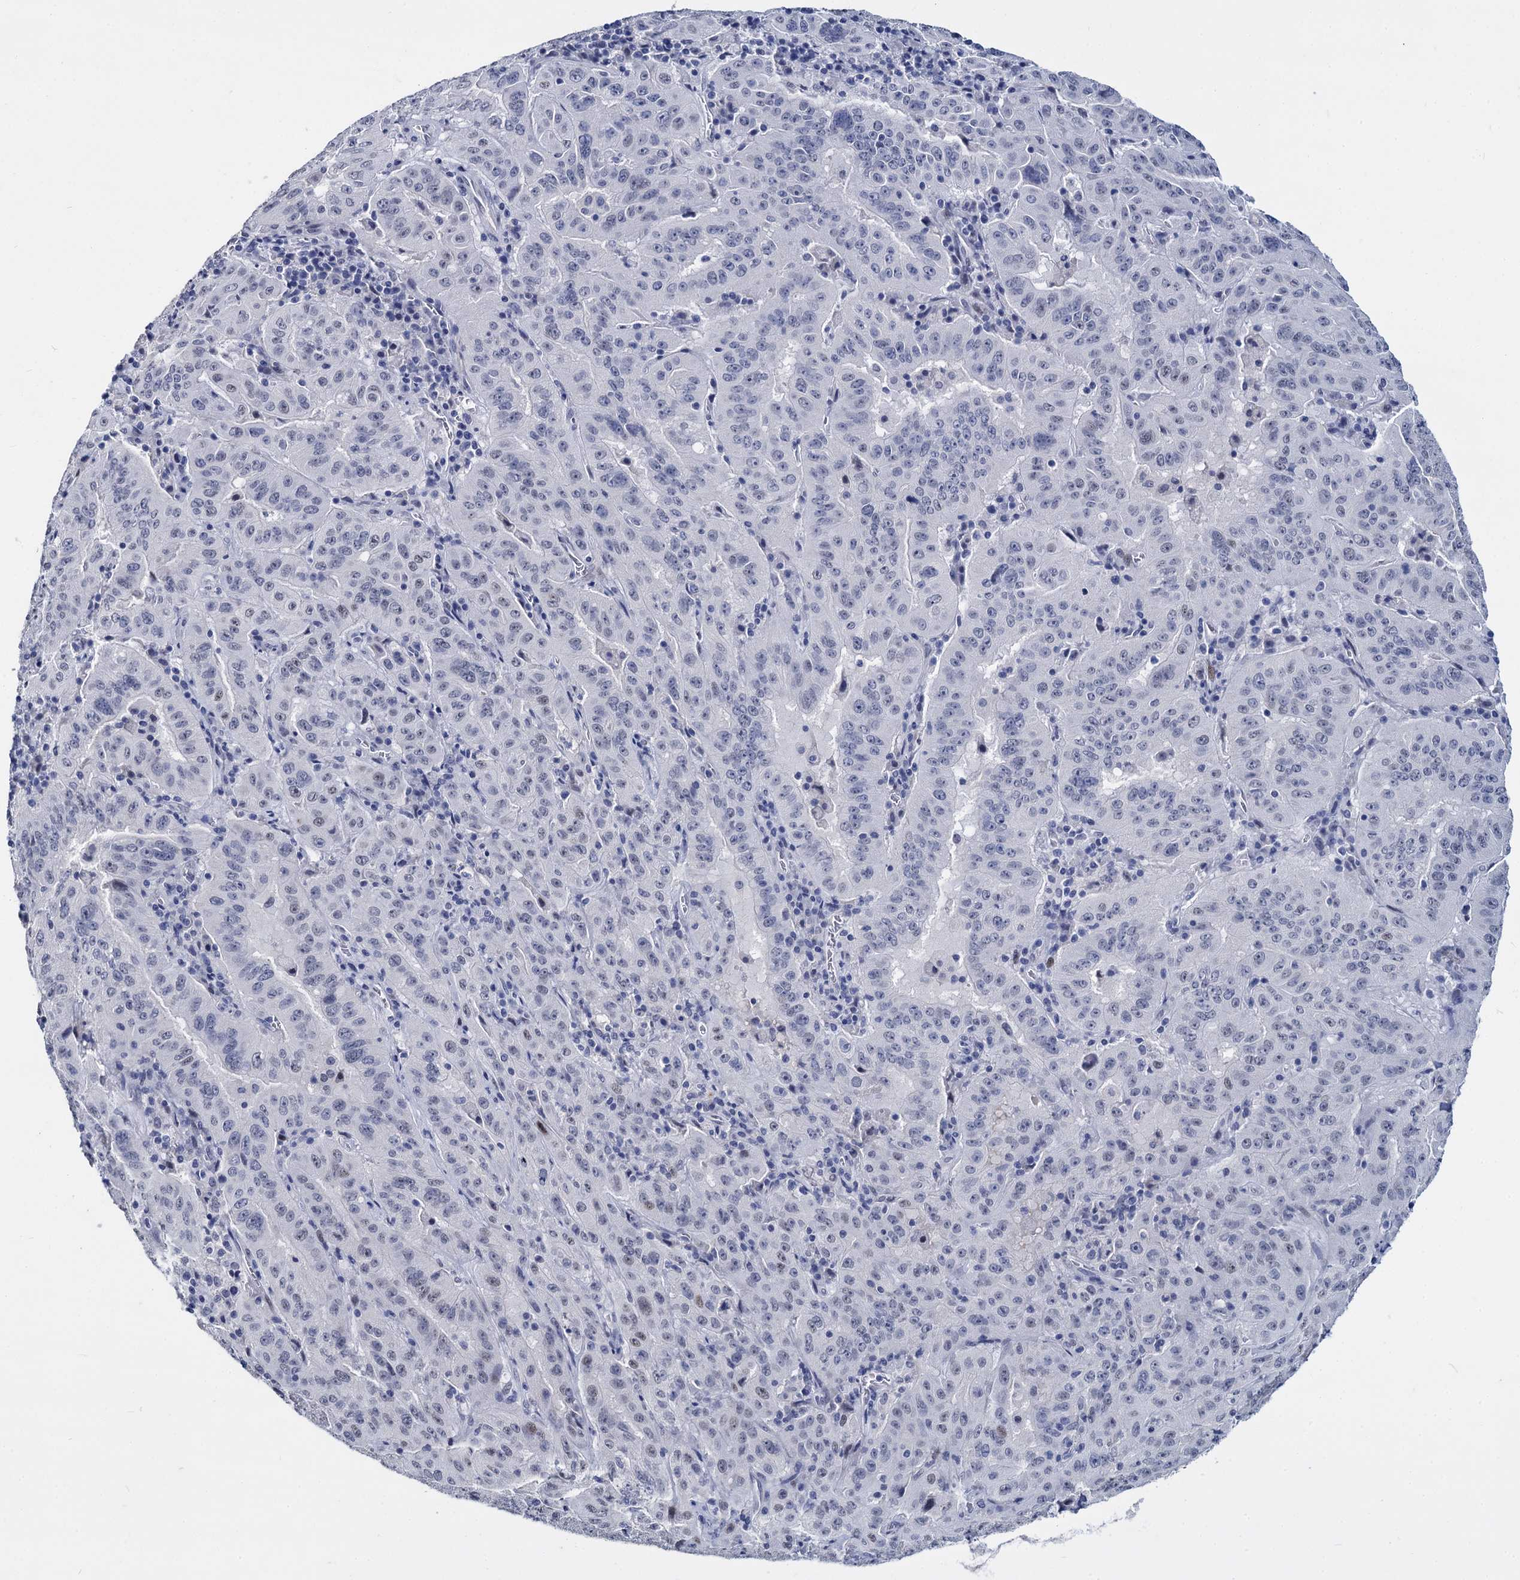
{"staining": {"intensity": "negative", "quantity": "none", "location": "none"}, "tissue": "pancreatic cancer", "cell_type": "Tumor cells", "image_type": "cancer", "snomed": [{"axis": "morphology", "description": "Adenocarcinoma, NOS"}, {"axis": "topography", "description": "Pancreas"}], "caption": "Pancreatic cancer was stained to show a protein in brown. There is no significant staining in tumor cells.", "gene": "MAGEA4", "patient": {"sex": "male", "age": 63}}